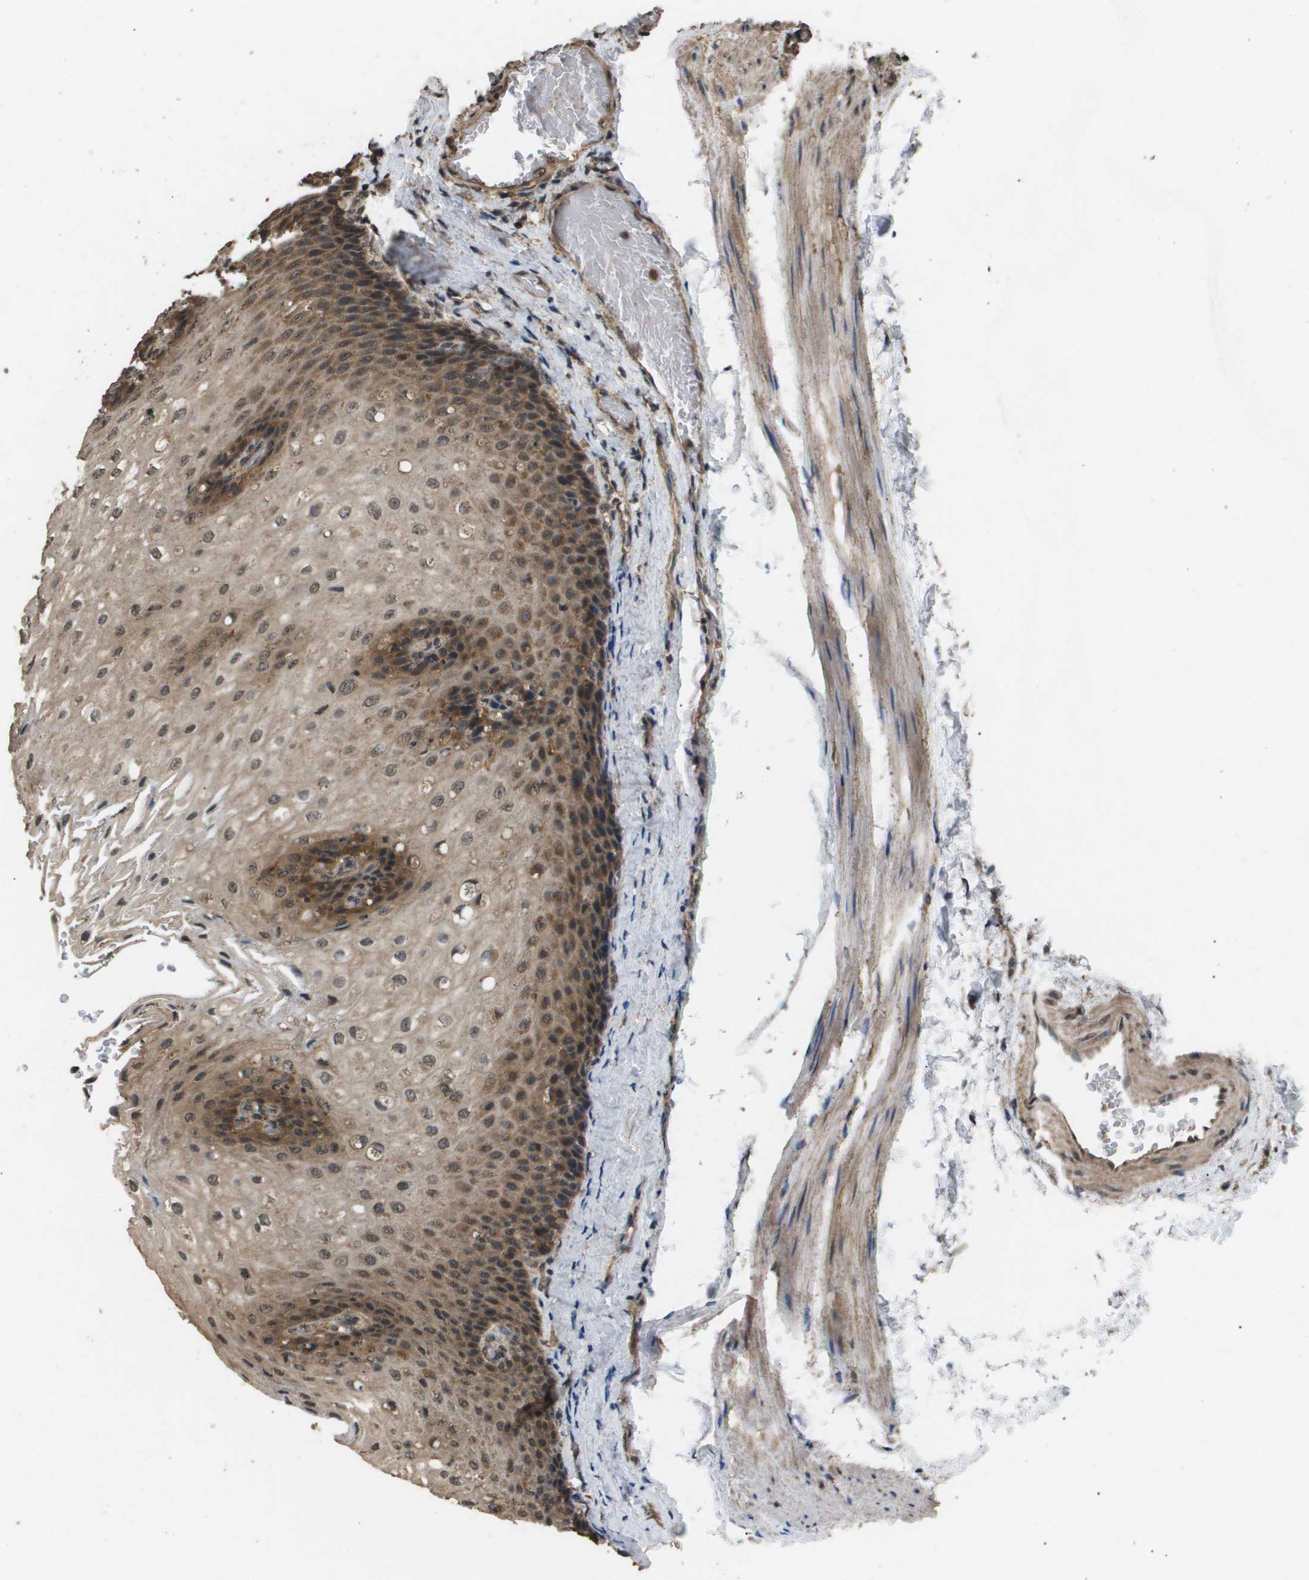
{"staining": {"intensity": "moderate", "quantity": ">75%", "location": "cytoplasmic/membranous"}, "tissue": "esophagus", "cell_type": "Squamous epithelial cells", "image_type": "normal", "snomed": [{"axis": "morphology", "description": "Normal tissue, NOS"}, {"axis": "topography", "description": "Esophagus"}], "caption": "Esophagus stained with IHC shows moderate cytoplasmic/membranous positivity in about >75% of squamous epithelial cells. The staining was performed using DAB to visualize the protein expression in brown, while the nuclei were stained in blue with hematoxylin (Magnification: 20x).", "gene": "ING1", "patient": {"sex": "male", "age": 48}}